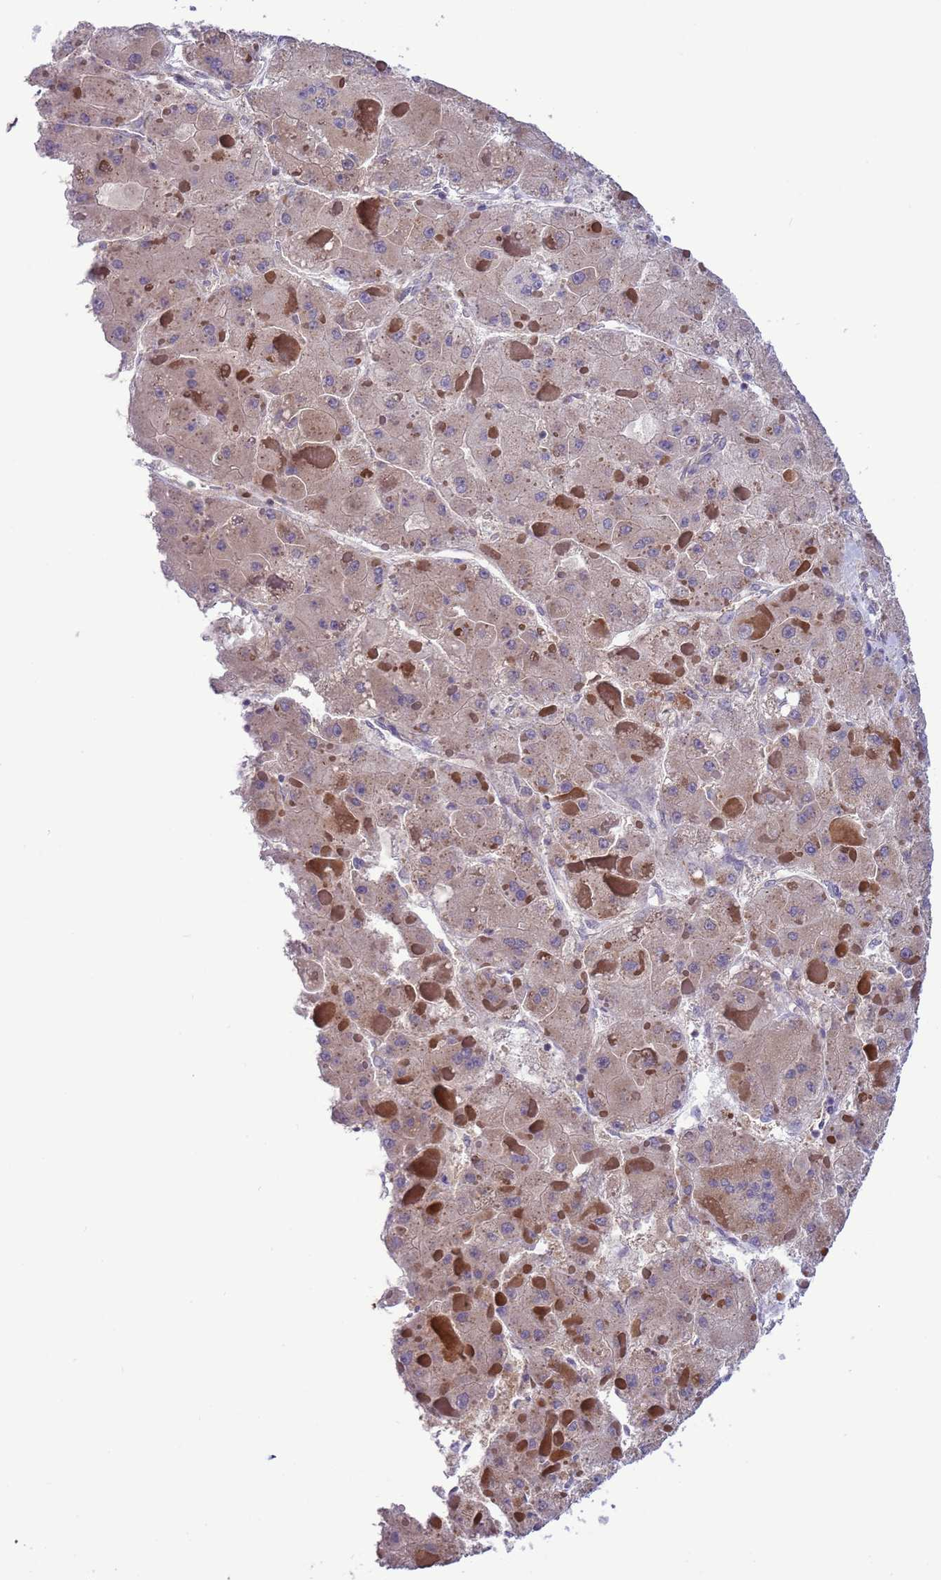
{"staining": {"intensity": "weak", "quantity": ">75%", "location": "cytoplasmic/membranous"}, "tissue": "liver cancer", "cell_type": "Tumor cells", "image_type": "cancer", "snomed": [{"axis": "morphology", "description": "Carcinoma, Hepatocellular, NOS"}, {"axis": "topography", "description": "Liver"}], "caption": "Brown immunohistochemical staining in liver cancer (hepatocellular carcinoma) shows weak cytoplasmic/membranous positivity in about >75% of tumor cells. Using DAB (brown) and hematoxylin (blue) stains, captured at high magnification using brightfield microscopy.", "gene": "GJA10", "patient": {"sex": "female", "age": 73}}